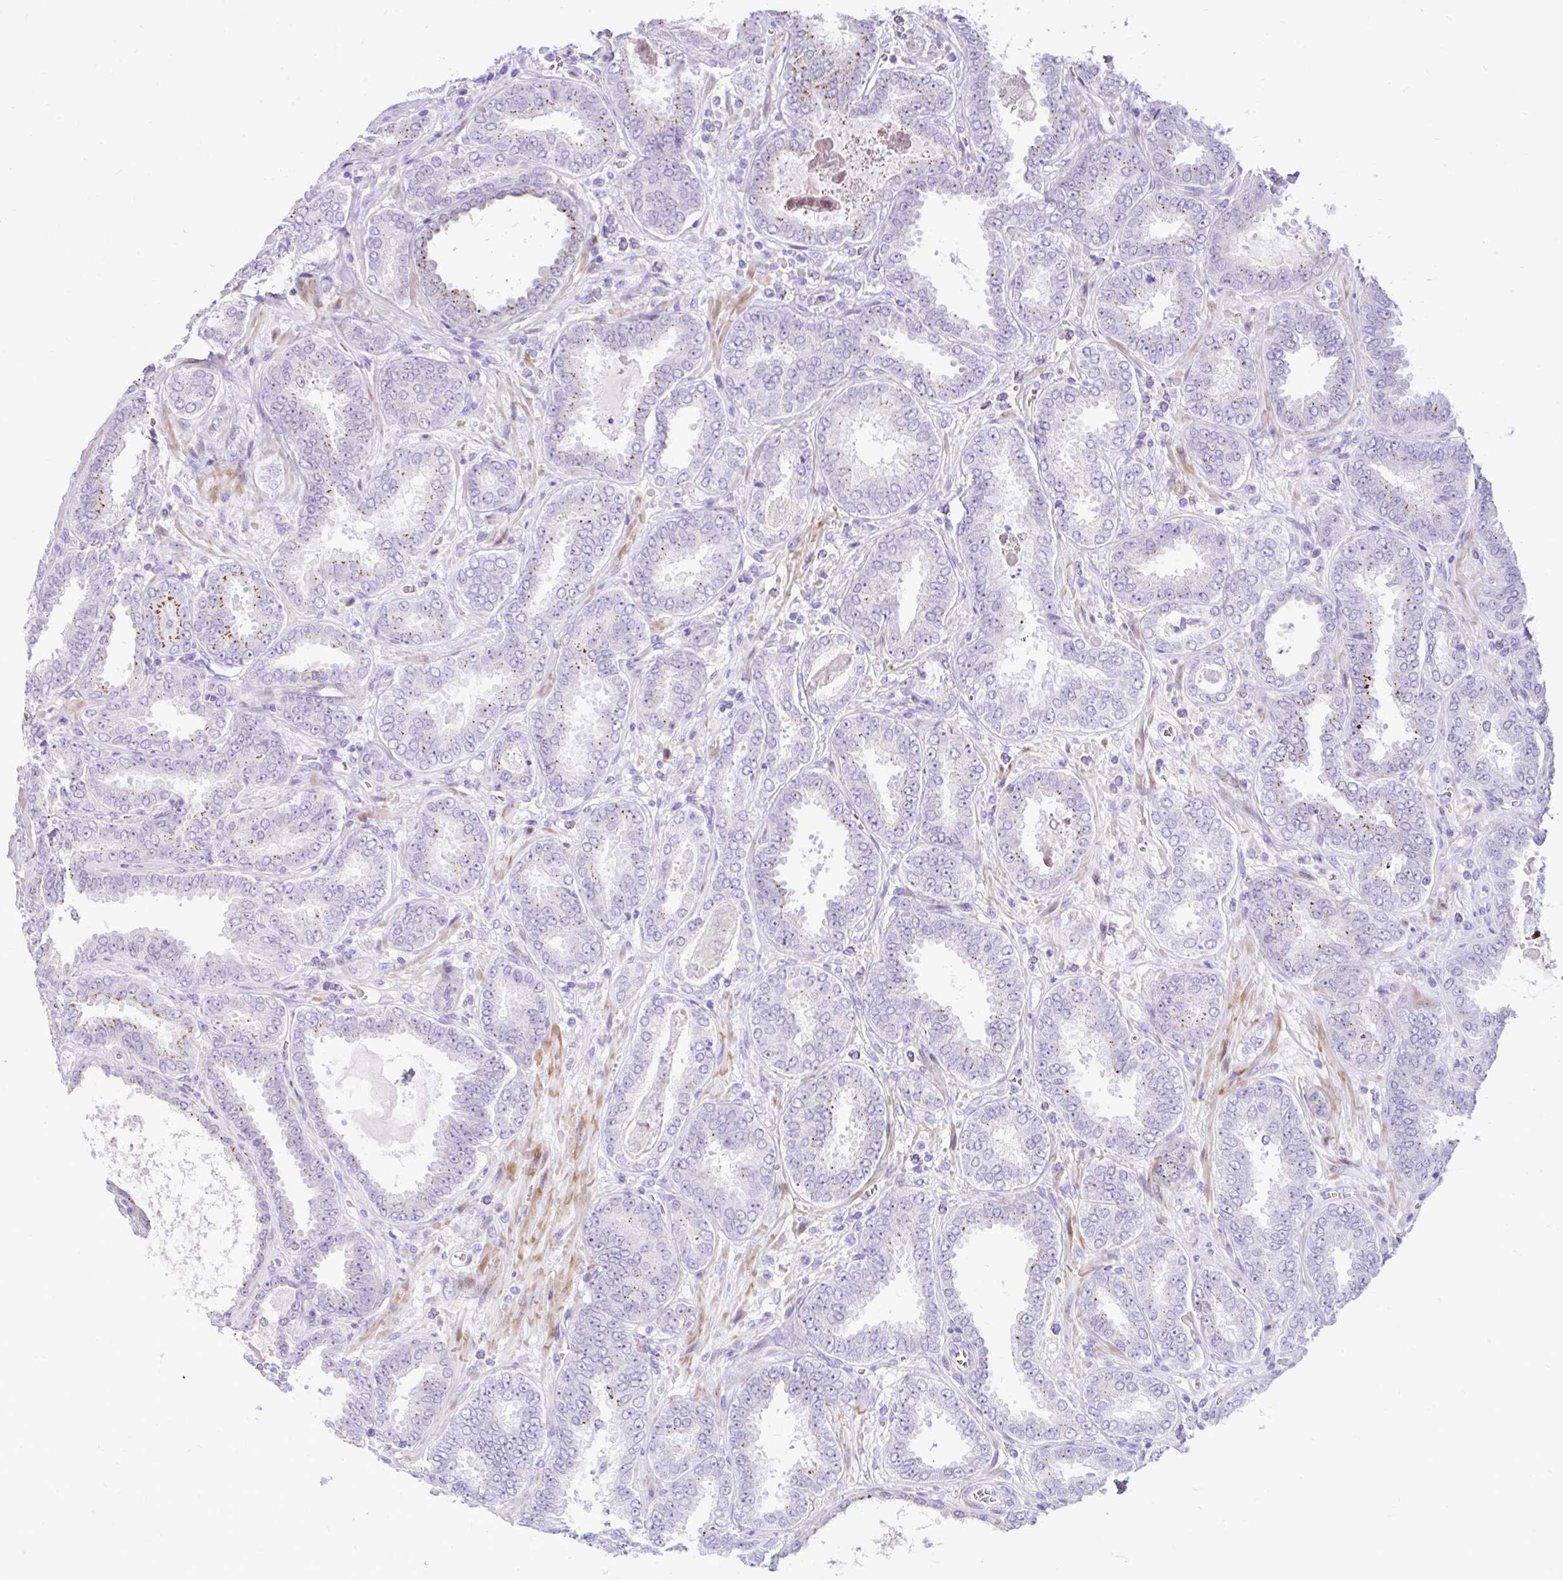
{"staining": {"intensity": "negative", "quantity": "none", "location": "none"}, "tissue": "prostate cancer", "cell_type": "Tumor cells", "image_type": "cancer", "snomed": [{"axis": "morphology", "description": "Adenocarcinoma, High grade"}, {"axis": "topography", "description": "Prostate"}], "caption": "Photomicrograph shows no protein expression in tumor cells of prostate cancer (high-grade adenocarcinoma) tissue.", "gene": "NHLH2", "patient": {"sex": "male", "age": 72}}